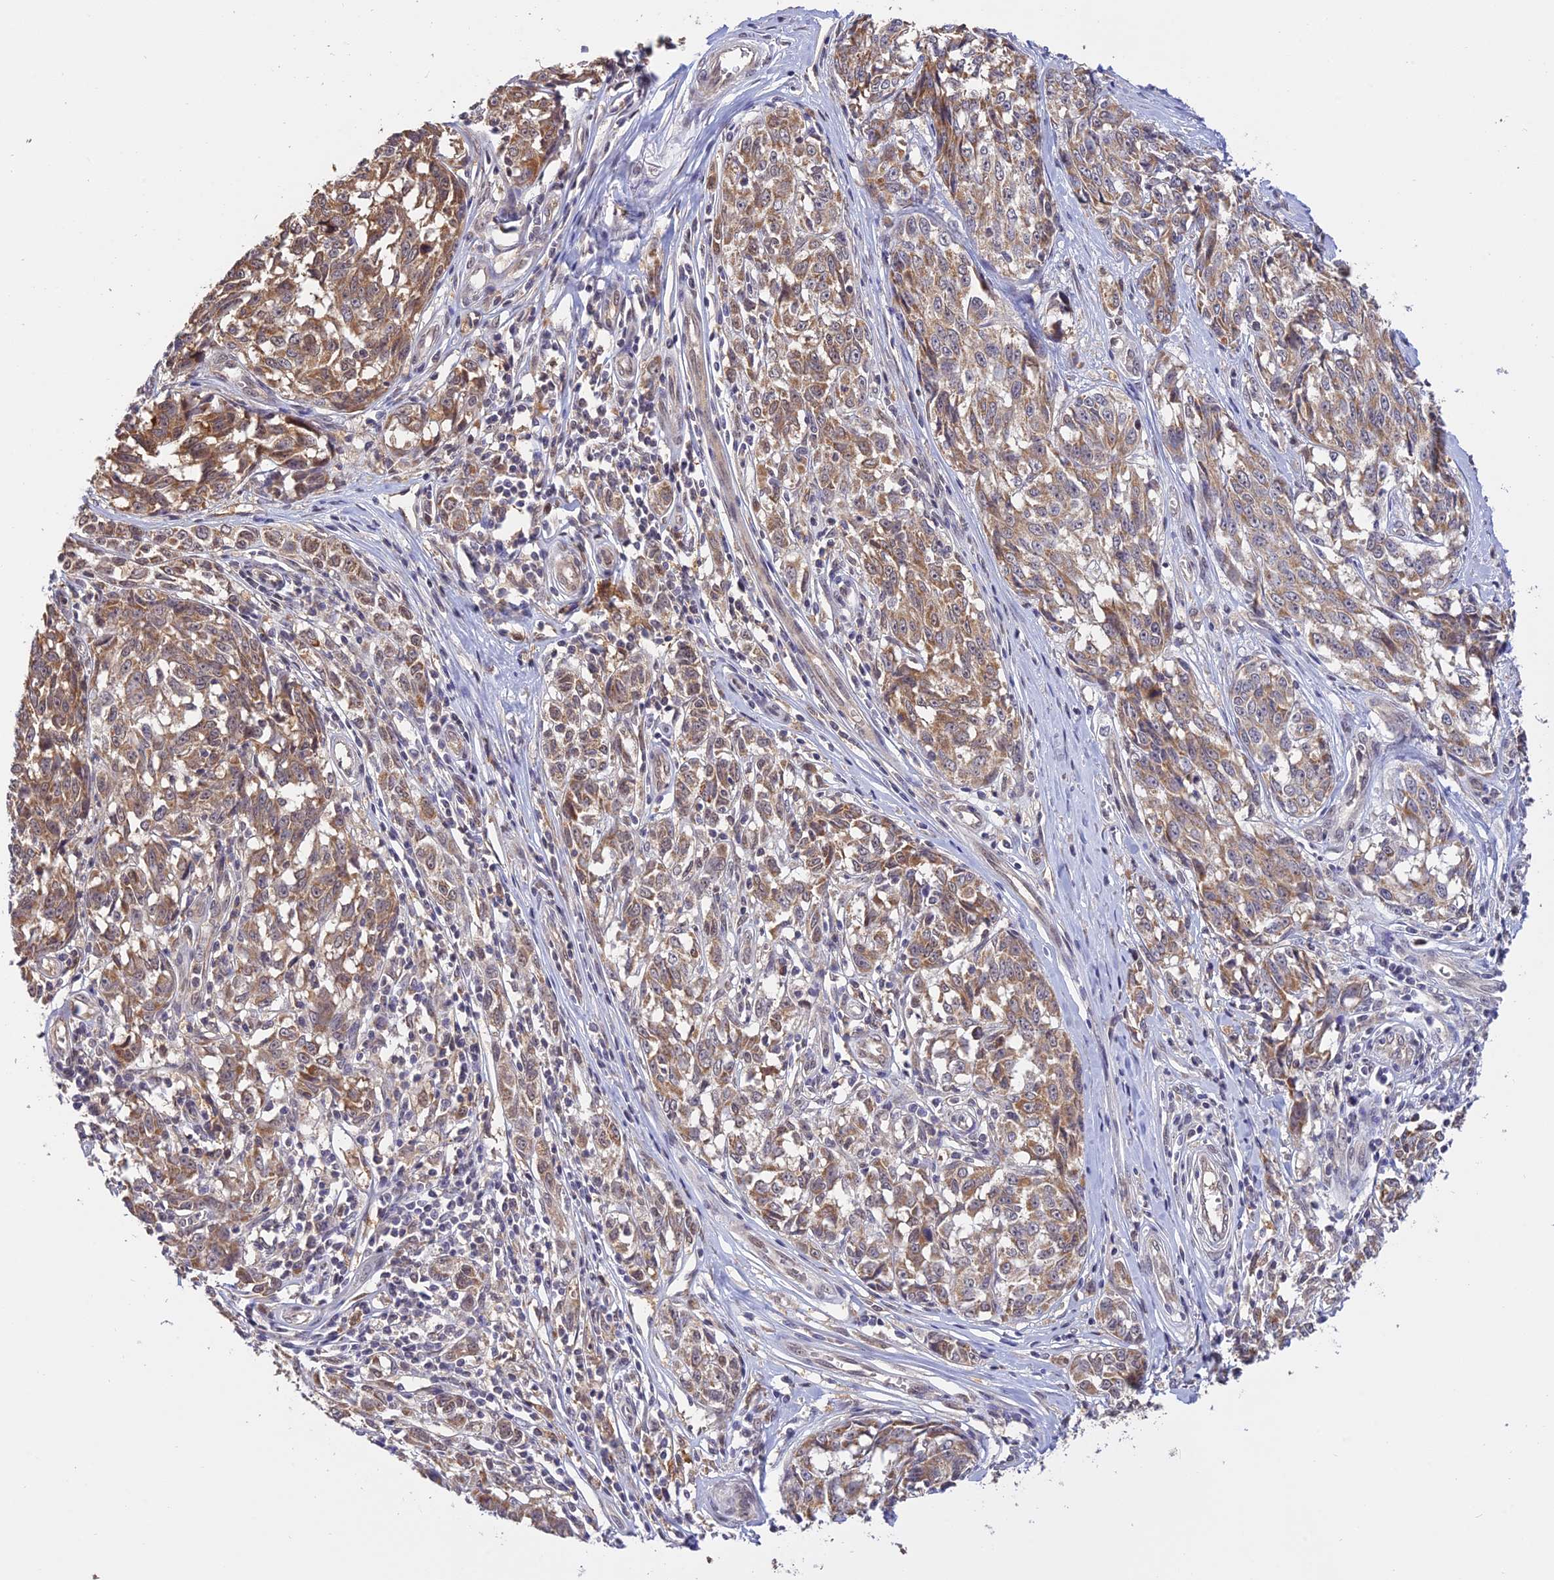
{"staining": {"intensity": "weak", "quantity": ">75%", "location": "cytoplasmic/membranous"}, "tissue": "melanoma", "cell_type": "Tumor cells", "image_type": "cancer", "snomed": [{"axis": "morphology", "description": "Malignant melanoma, NOS"}, {"axis": "topography", "description": "Skin"}], "caption": "Immunohistochemical staining of human malignant melanoma demonstrates weak cytoplasmic/membranous protein staining in approximately >75% of tumor cells.", "gene": "MNS1", "patient": {"sex": "female", "age": 64}}